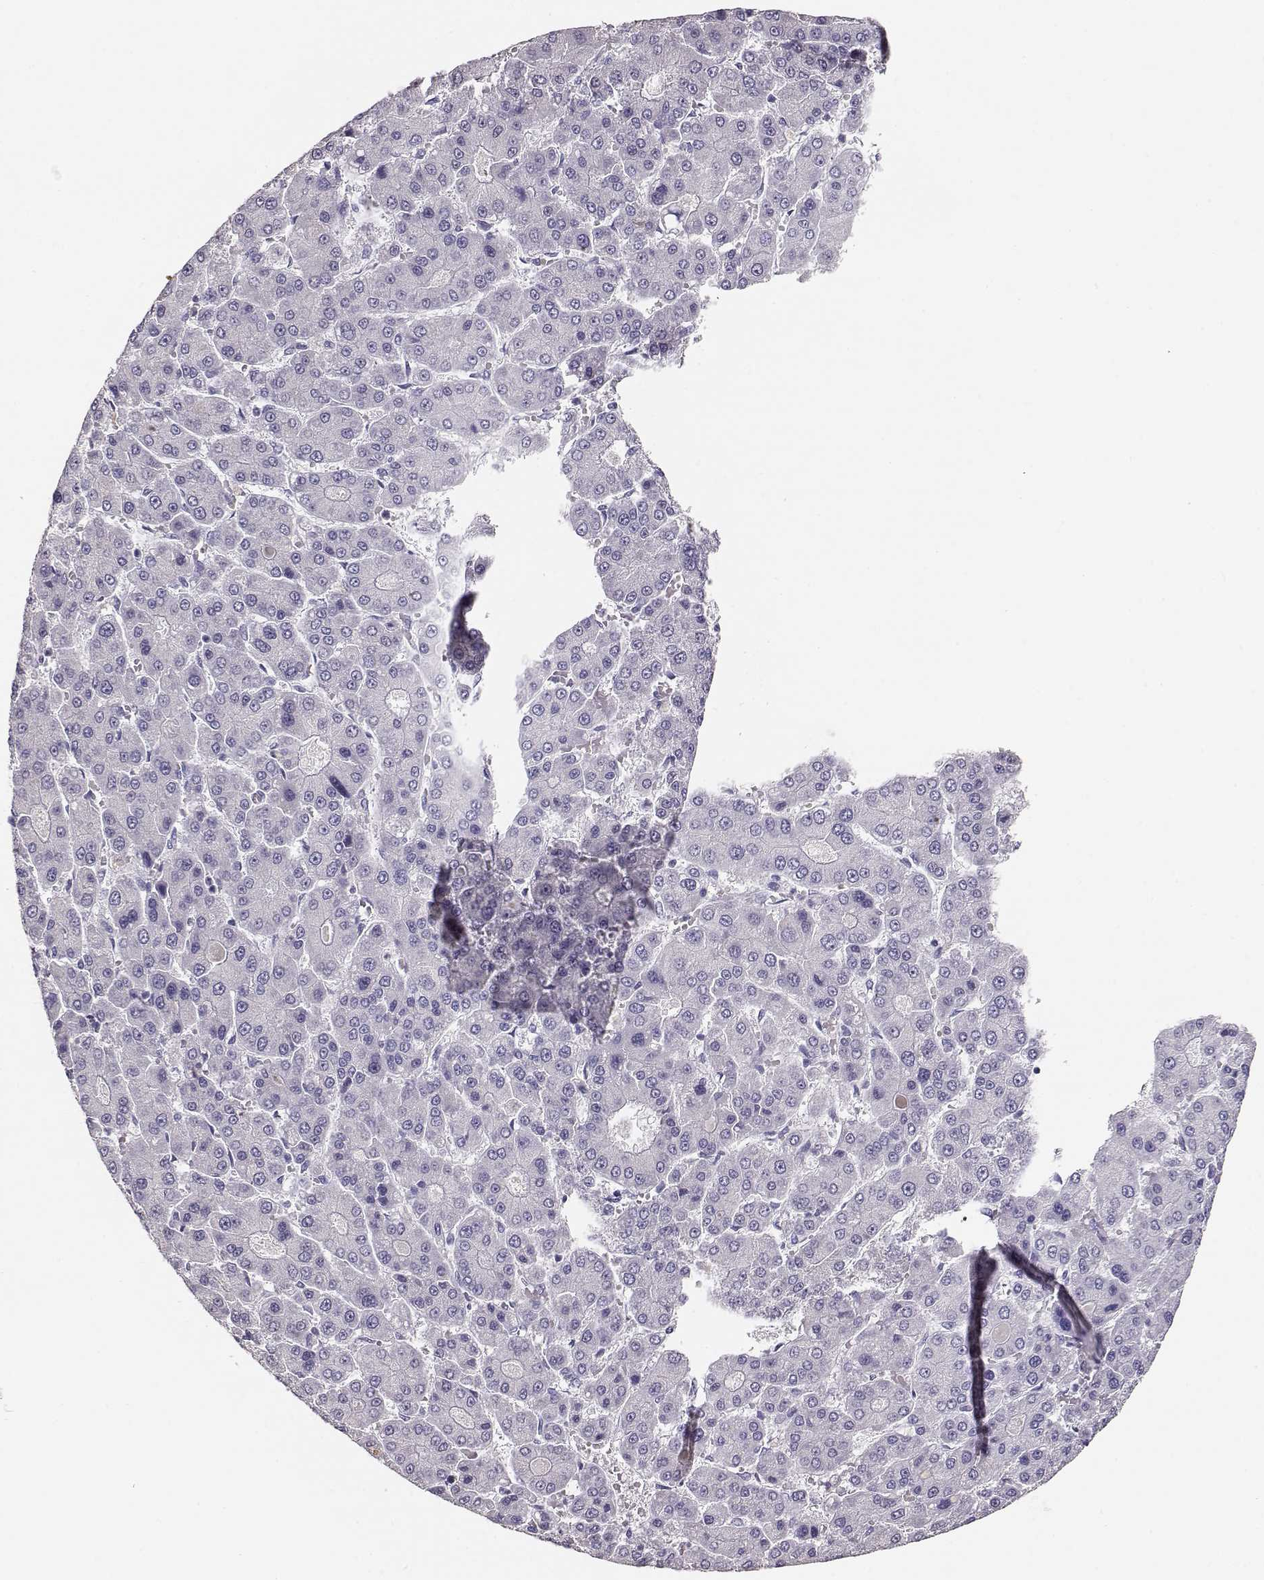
{"staining": {"intensity": "negative", "quantity": "none", "location": "none"}, "tissue": "liver cancer", "cell_type": "Tumor cells", "image_type": "cancer", "snomed": [{"axis": "morphology", "description": "Carcinoma, Hepatocellular, NOS"}, {"axis": "topography", "description": "Liver"}], "caption": "The photomicrograph reveals no staining of tumor cells in hepatocellular carcinoma (liver). Nuclei are stained in blue.", "gene": "MAGEC1", "patient": {"sex": "male", "age": 70}}